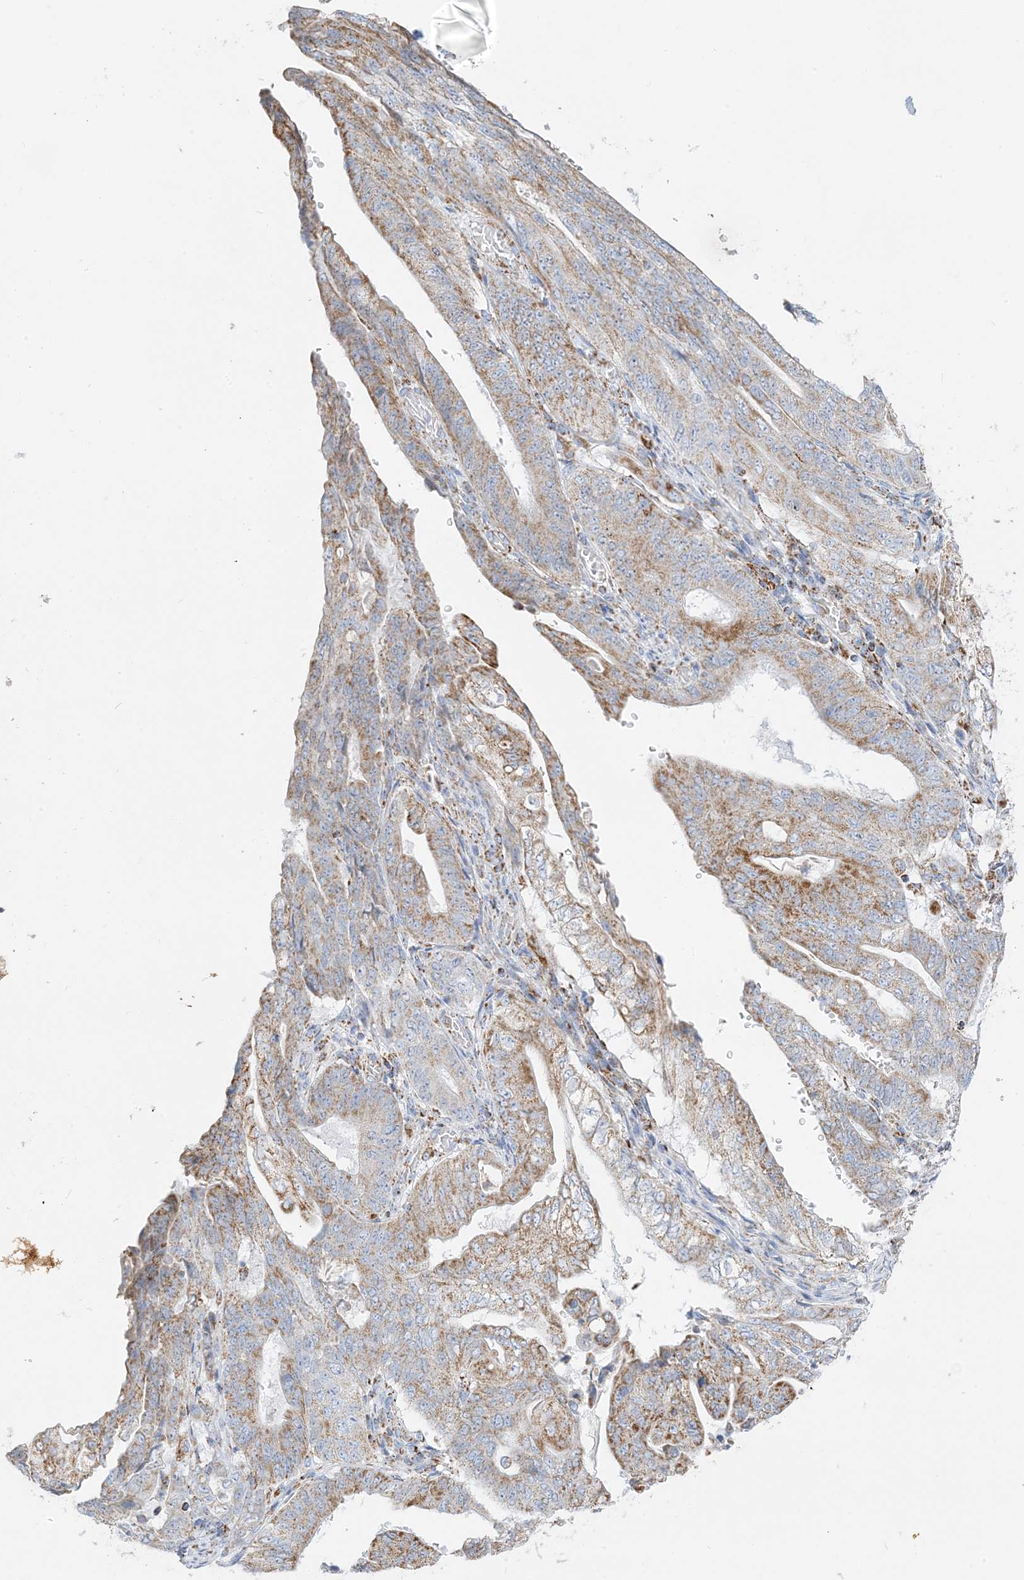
{"staining": {"intensity": "moderate", "quantity": ">75%", "location": "cytoplasmic/membranous"}, "tissue": "stomach cancer", "cell_type": "Tumor cells", "image_type": "cancer", "snomed": [{"axis": "morphology", "description": "Adenocarcinoma, NOS"}, {"axis": "topography", "description": "Stomach"}], "caption": "Adenocarcinoma (stomach) was stained to show a protein in brown. There is medium levels of moderate cytoplasmic/membranous staining in approximately >75% of tumor cells.", "gene": "CAPN13", "patient": {"sex": "female", "age": 73}}